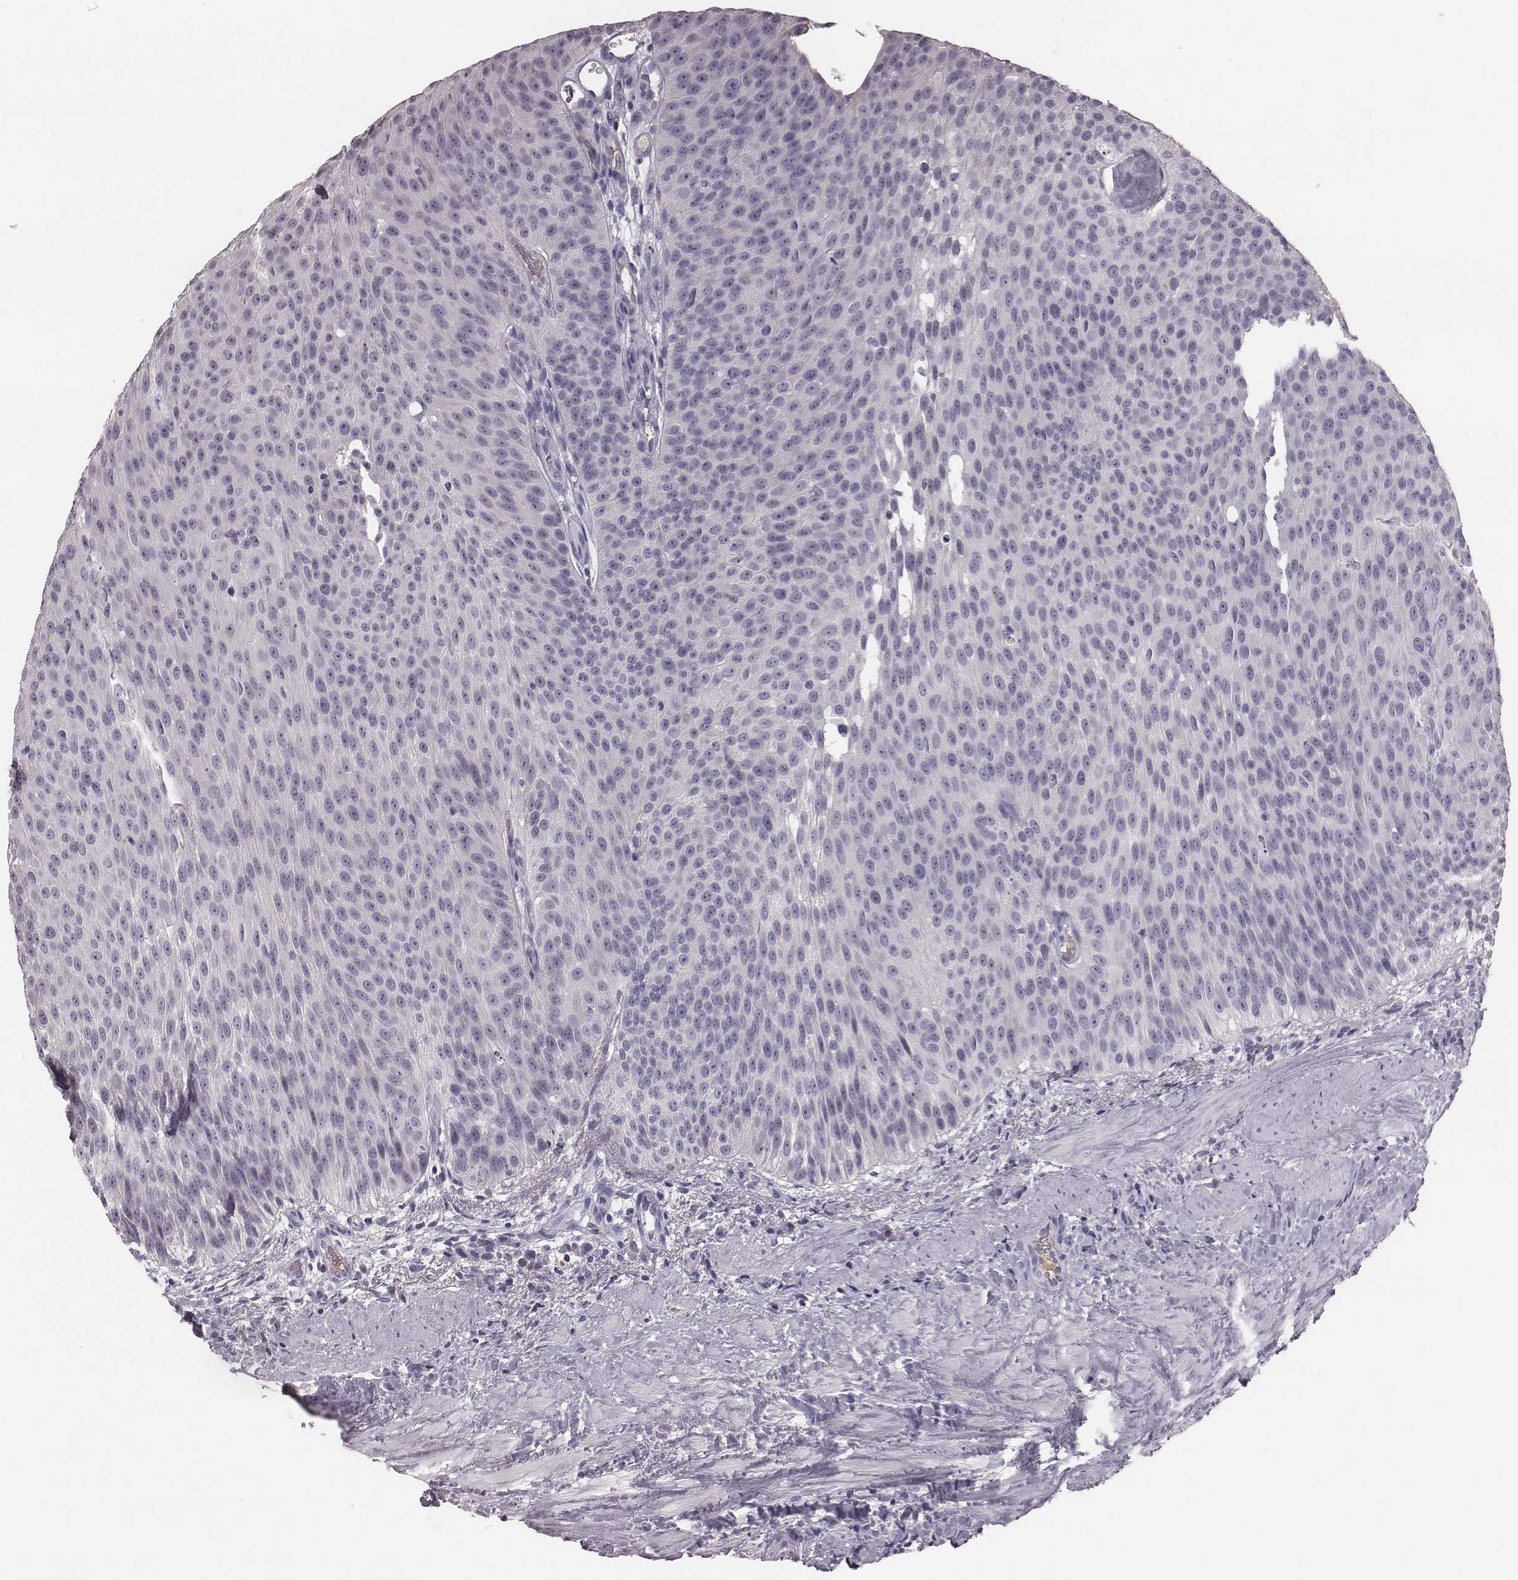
{"staining": {"intensity": "negative", "quantity": "none", "location": "none"}, "tissue": "urothelial cancer", "cell_type": "Tumor cells", "image_type": "cancer", "snomed": [{"axis": "morphology", "description": "Urothelial carcinoma, Low grade"}, {"axis": "topography", "description": "Urinary bladder"}], "caption": "An image of human urothelial carcinoma (low-grade) is negative for staining in tumor cells.", "gene": "SMIM24", "patient": {"sex": "male", "age": 78}}